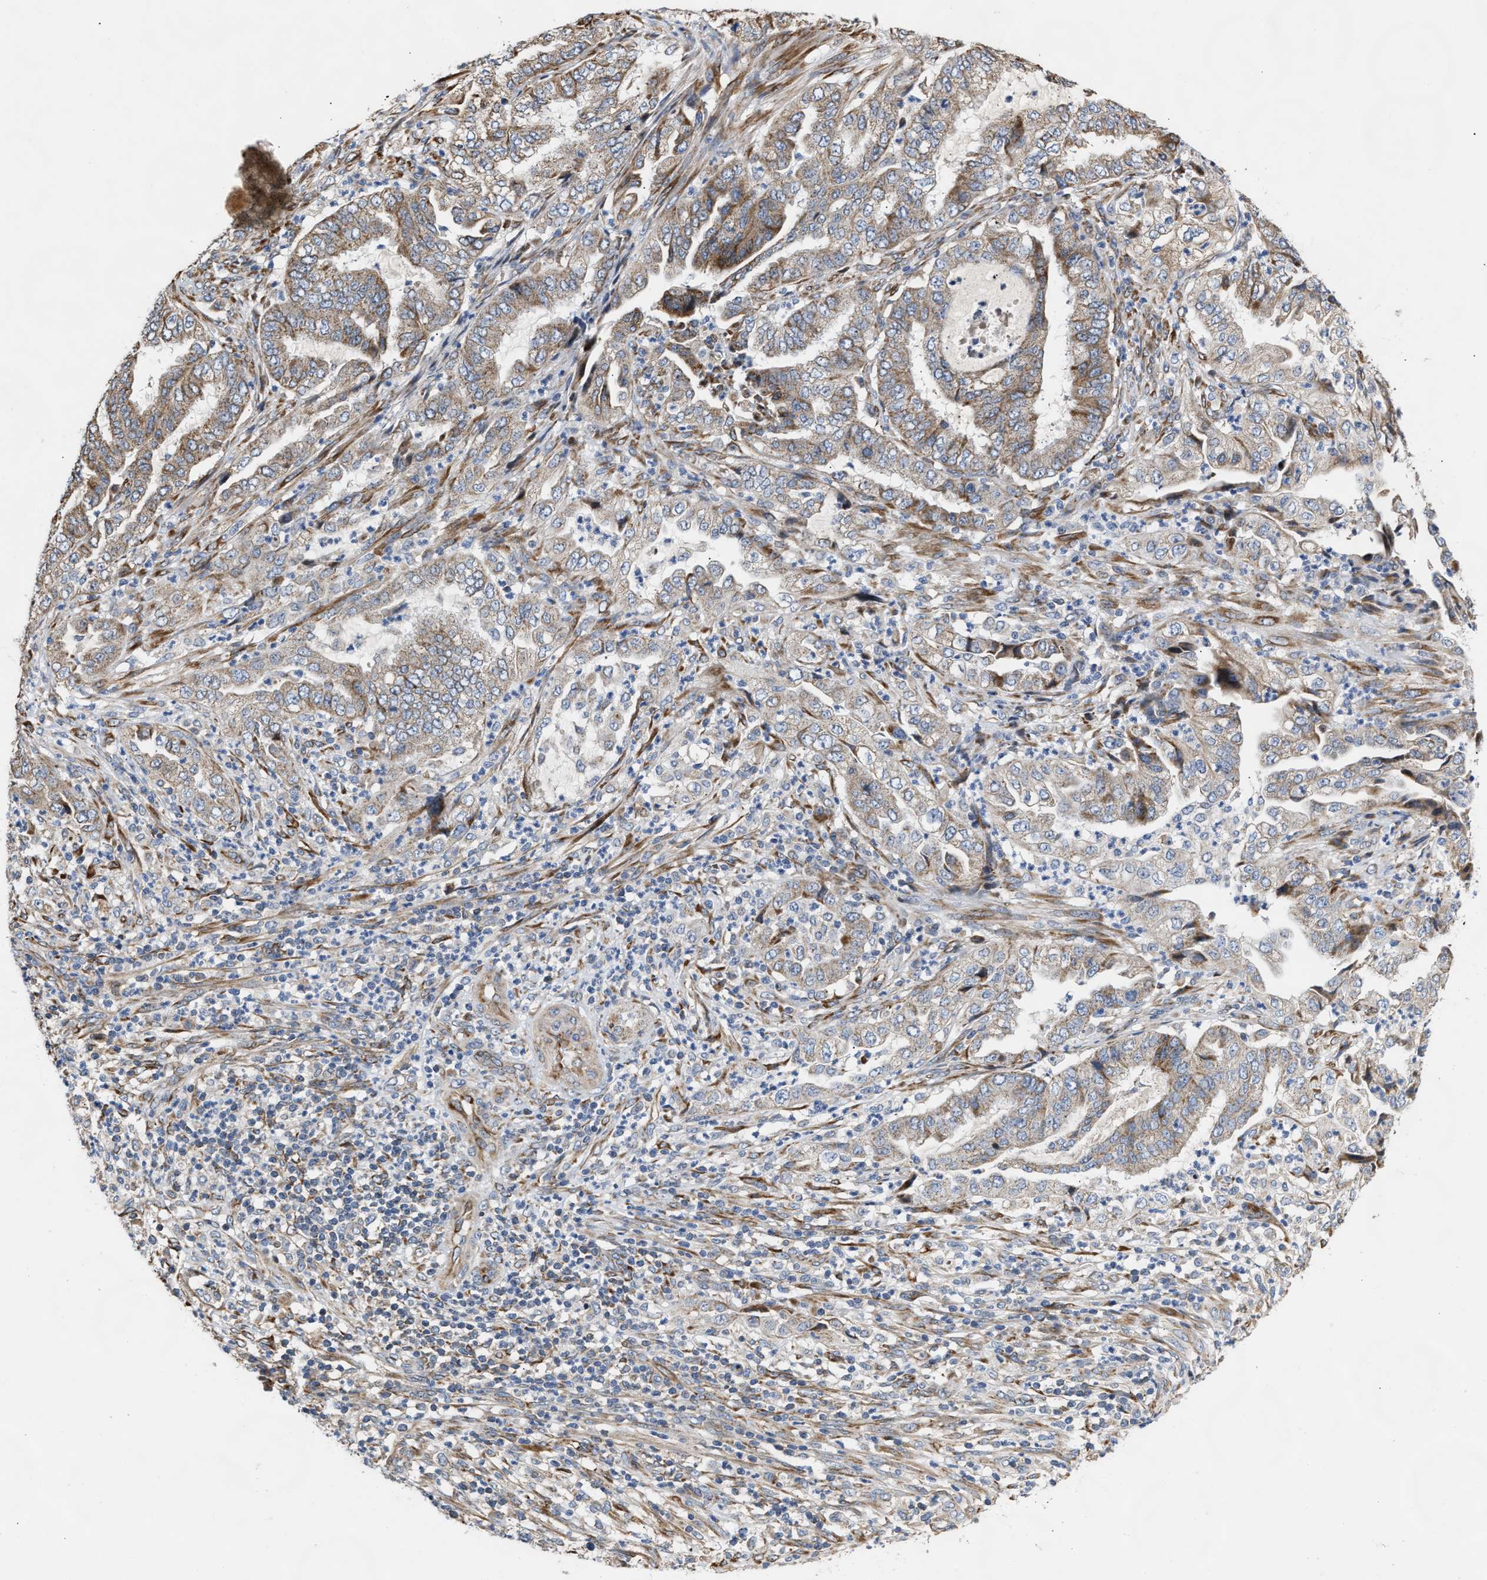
{"staining": {"intensity": "weak", "quantity": ">75%", "location": "cytoplasmic/membranous"}, "tissue": "endometrial cancer", "cell_type": "Tumor cells", "image_type": "cancer", "snomed": [{"axis": "morphology", "description": "Adenocarcinoma, NOS"}, {"axis": "topography", "description": "Endometrium"}], "caption": "A brown stain highlights weak cytoplasmic/membranous expression of a protein in endometrial cancer tumor cells.", "gene": "MALSU1", "patient": {"sex": "female", "age": 51}}